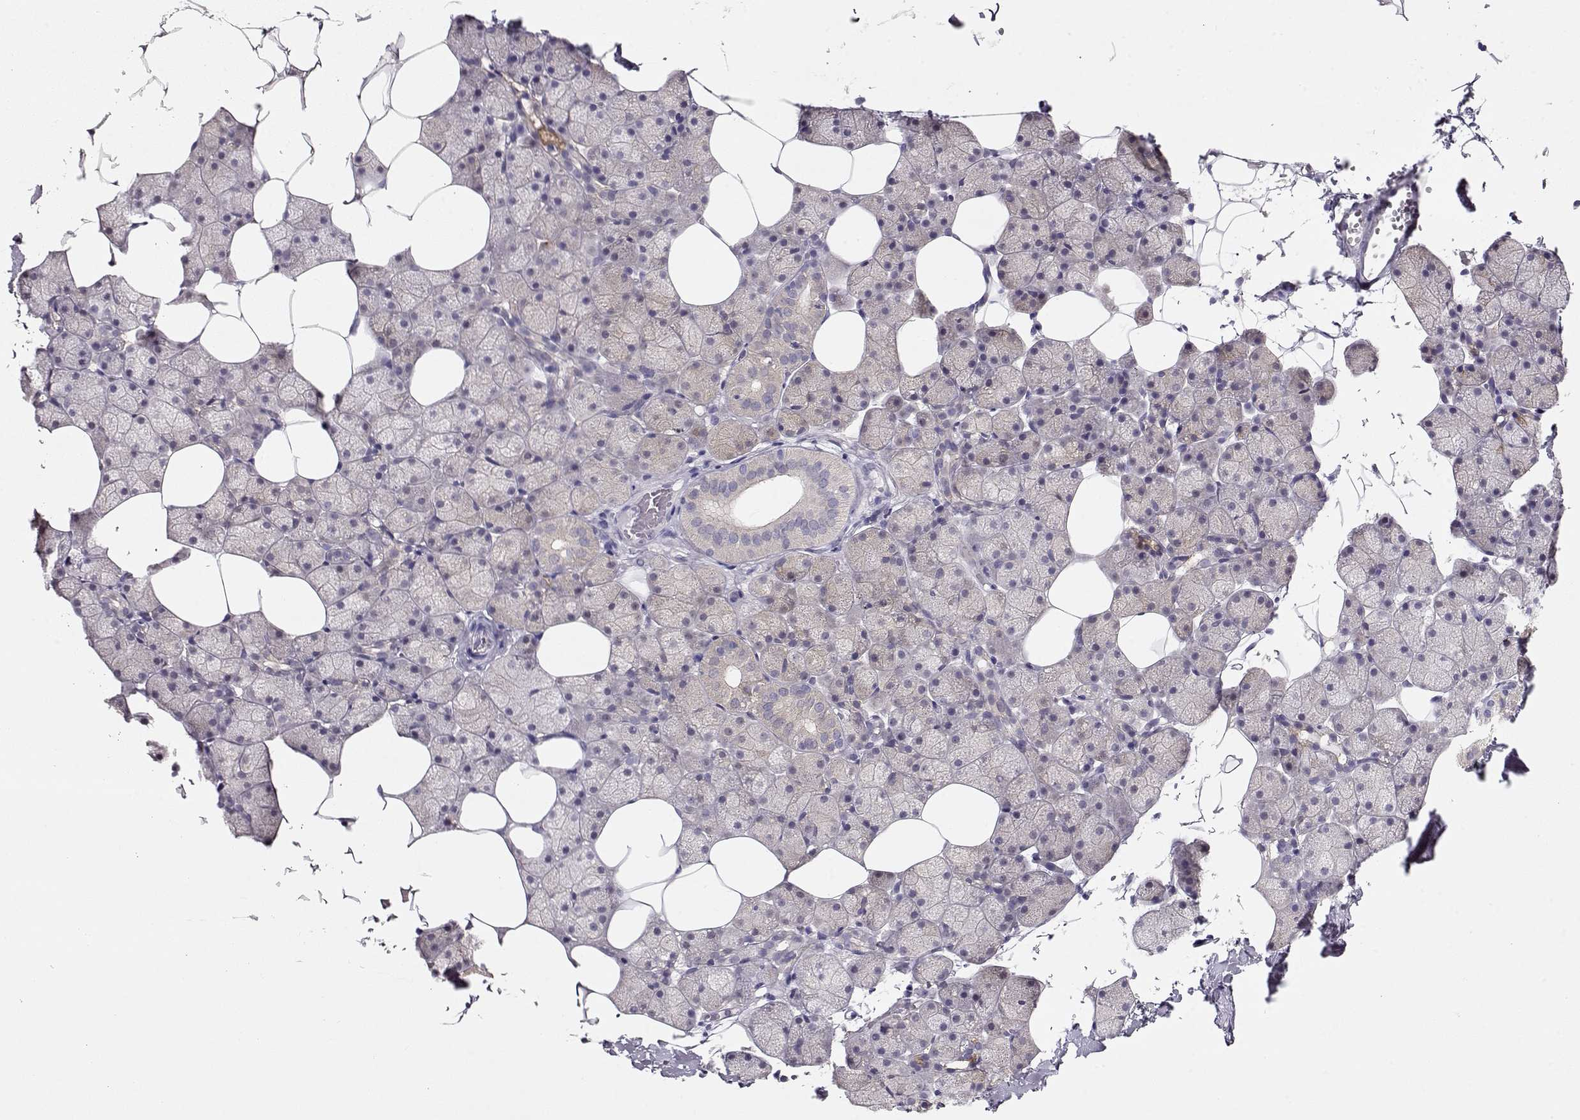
{"staining": {"intensity": "weak", "quantity": "25%-75%", "location": "cytoplasmic/membranous"}, "tissue": "salivary gland", "cell_type": "Glandular cells", "image_type": "normal", "snomed": [{"axis": "morphology", "description": "Normal tissue, NOS"}, {"axis": "topography", "description": "Salivary gland"}], "caption": "An immunohistochemistry (IHC) image of normal tissue is shown. Protein staining in brown highlights weak cytoplasmic/membranous positivity in salivary gland within glandular cells. Ihc stains the protein in brown and the nuclei are stained blue.", "gene": "NDRG4", "patient": {"sex": "male", "age": 38}}